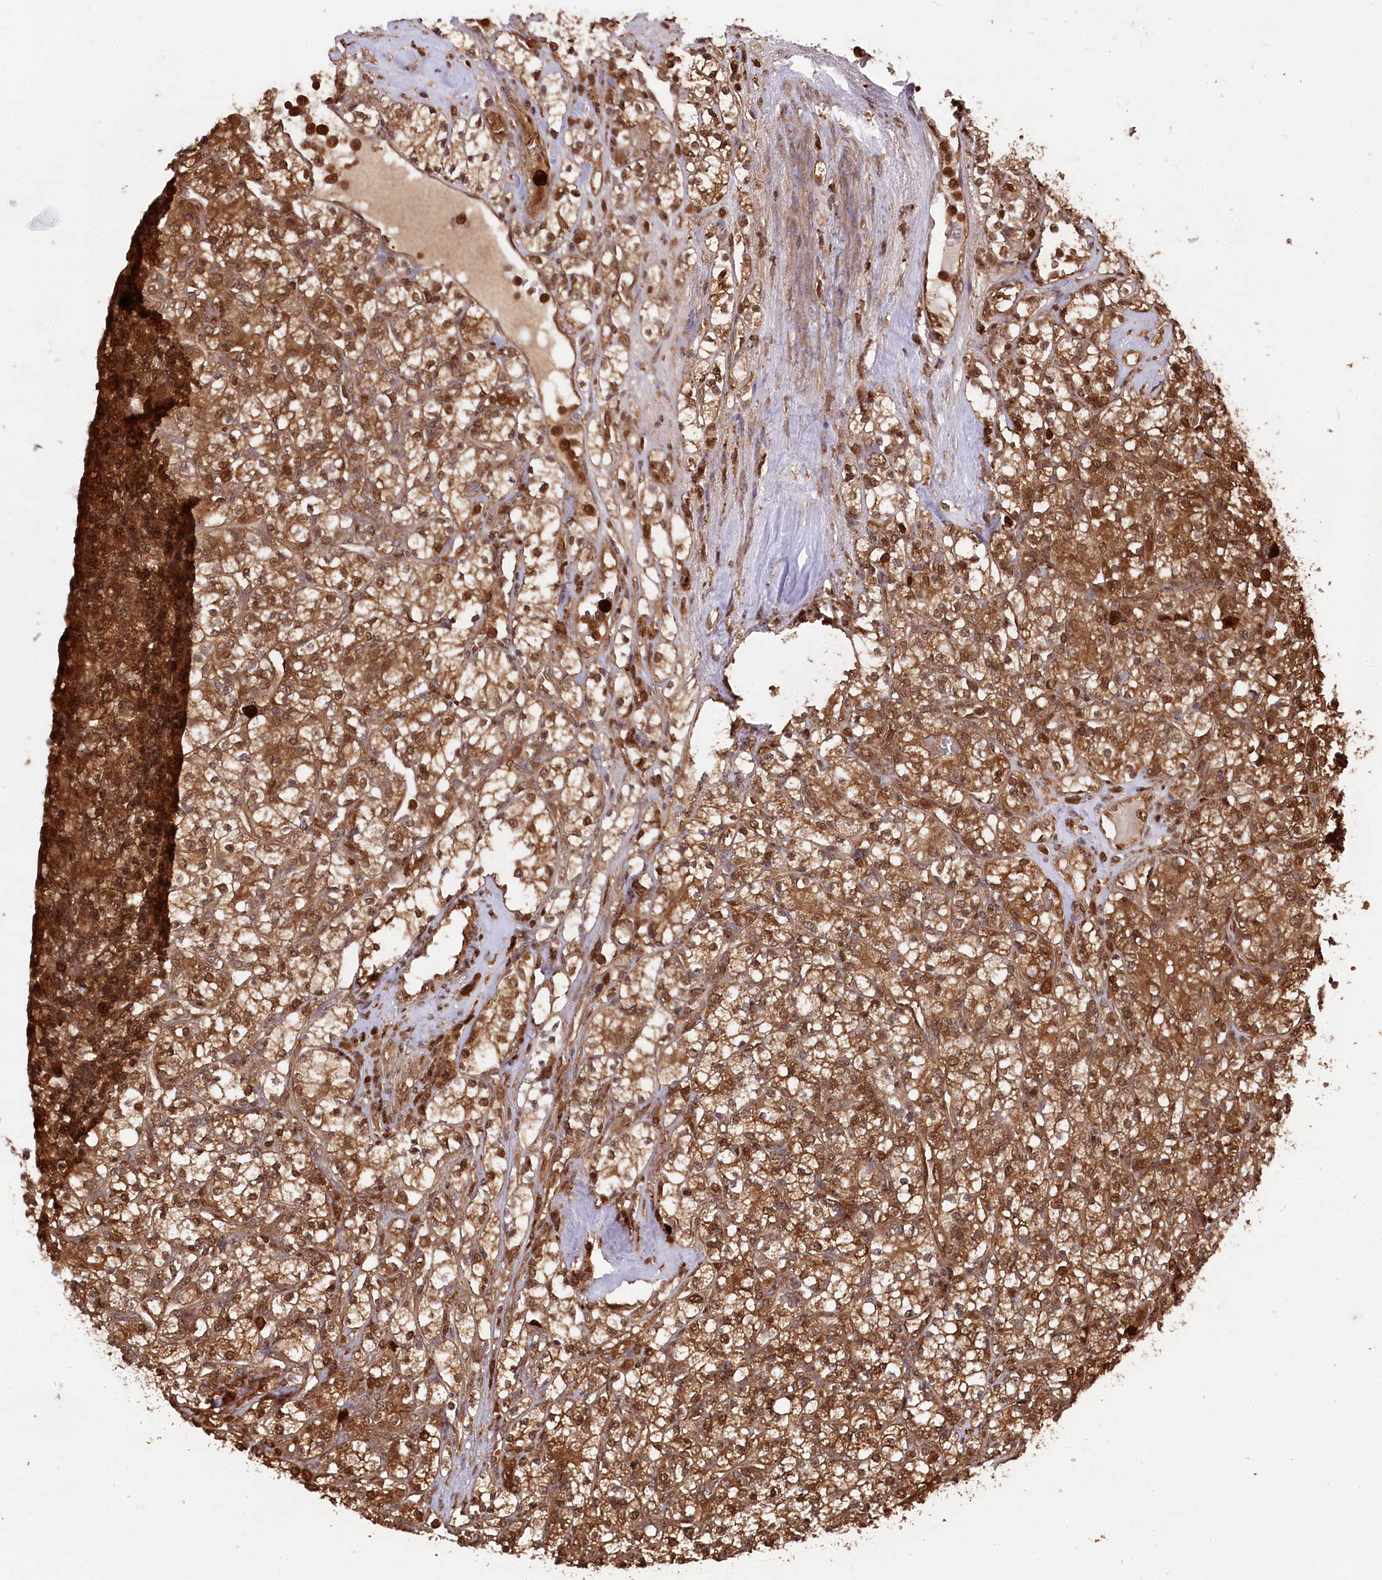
{"staining": {"intensity": "moderate", "quantity": ">75%", "location": "cytoplasmic/membranous,nuclear"}, "tissue": "renal cancer", "cell_type": "Tumor cells", "image_type": "cancer", "snomed": [{"axis": "morphology", "description": "Adenocarcinoma, NOS"}, {"axis": "topography", "description": "Kidney"}], "caption": "Immunohistochemistry (IHC) staining of renal cancer (adenocarcinoma), which exhibits medium levels of moderate cytoplasmic/membranous and nuclear positivity in approximately >75% of tumor cells indicating moderate cytoplasmic/membranous and nuclear protein expression. The staining was performed using DAB (3,3'-diaminobenzidine) (brown) for protein detection and nuclei were counterstained in hematoxylin (blue).", "gene": "LSG1", "patient": {"sex": "male", "age": 77}}